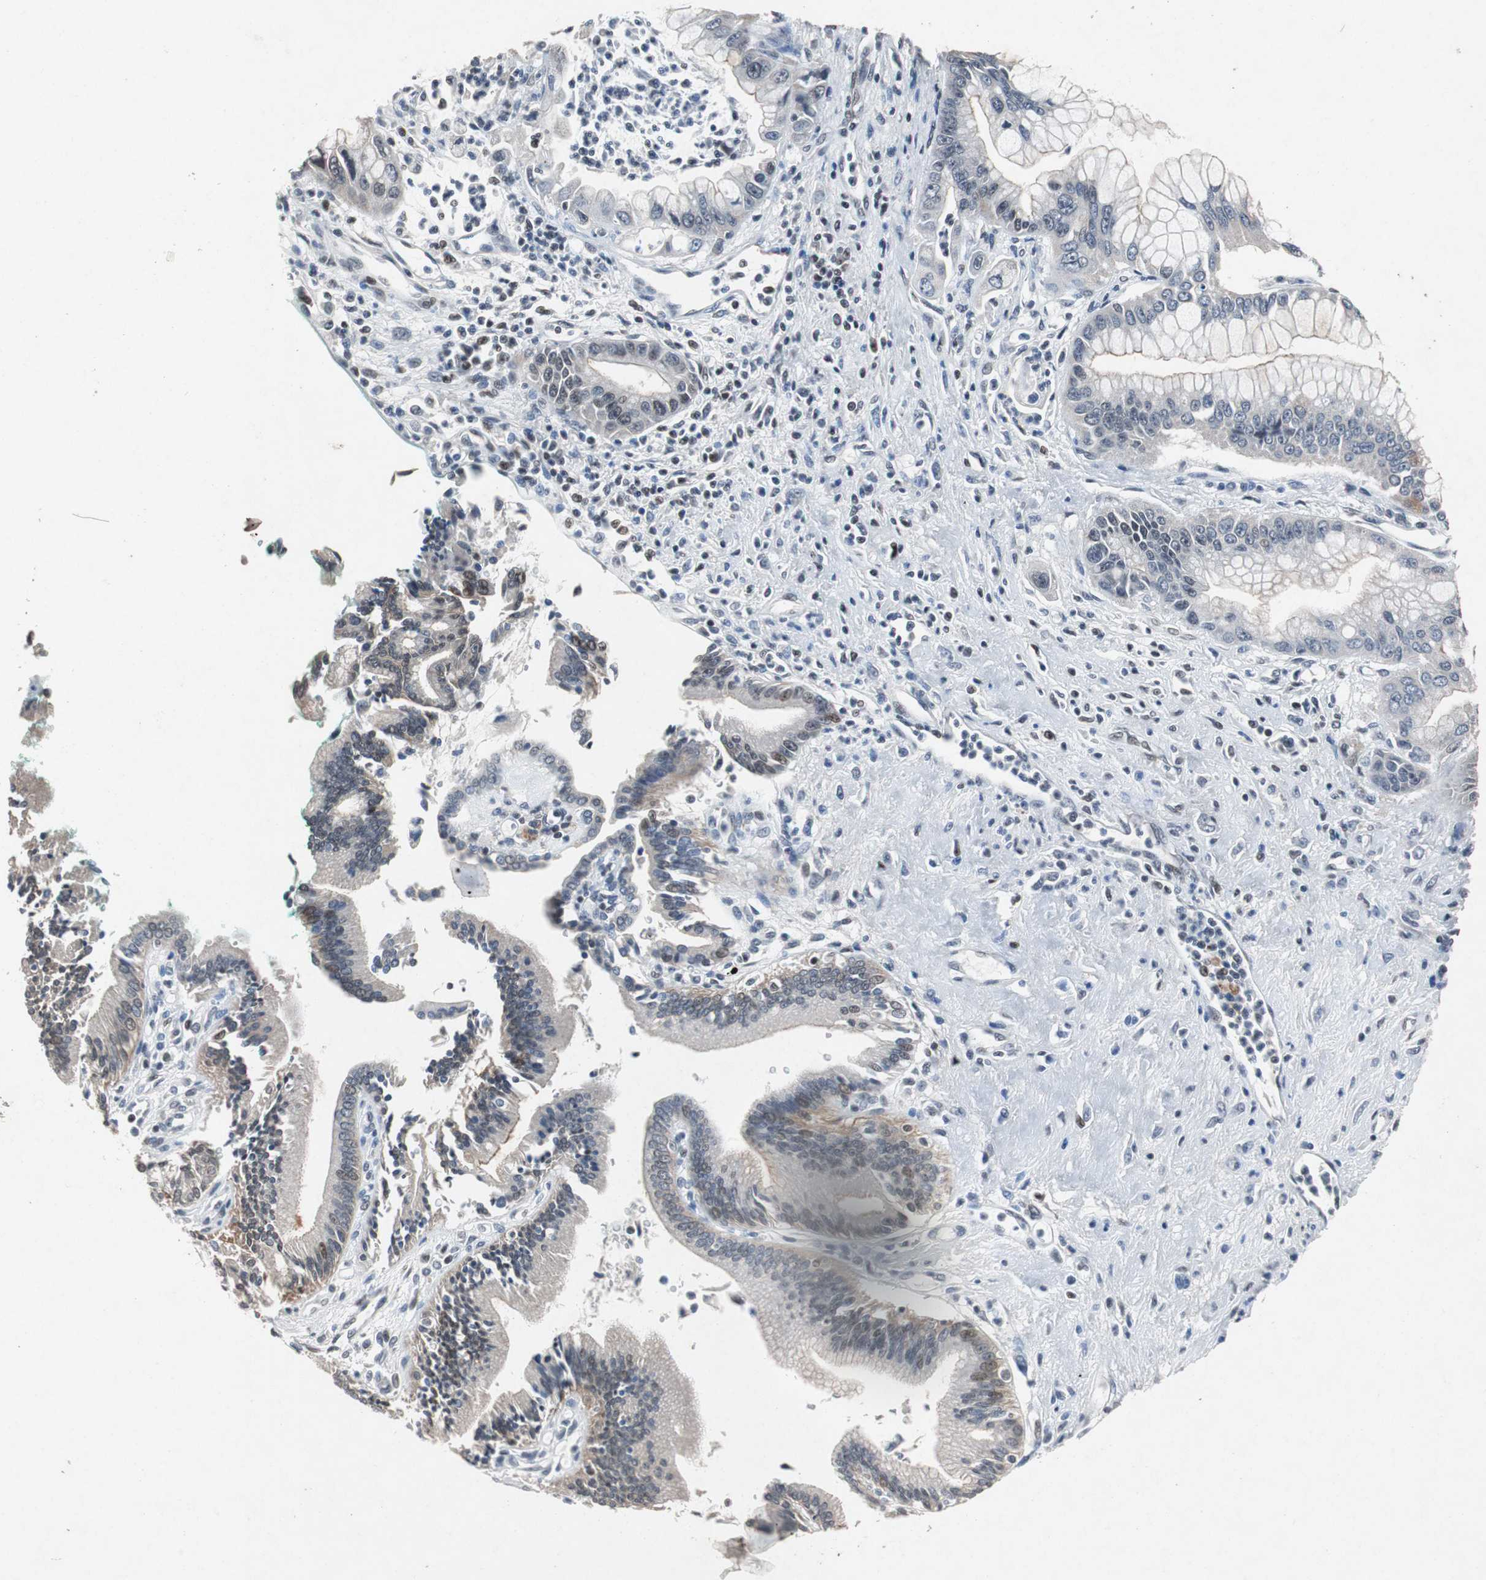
{"staining": {"intensity": "weak", "quantity": "<25%", "location": "cytoplasmic/membranous"}, "tissue": "pancreatic cancer", "cell_type": "Tumor cells", "image_type": "cancer", "snomed": [{"axis": "morphology", "description": "Adenocarcinoma, NOS"}, {"axis": "topography", "description": "Pancreas"}], "caption": "IHC photomicrograph of human pancreatic adenocarcinoma stained for a protein (brown), which reveals no positivity in tumor cells. (Brightfield microscopy of DAB (3,3'-diaminobenzidine) immunohistochemistry at high magnification).", "gene": "TP63", "patient": {"sex": "male", "age": 59}}